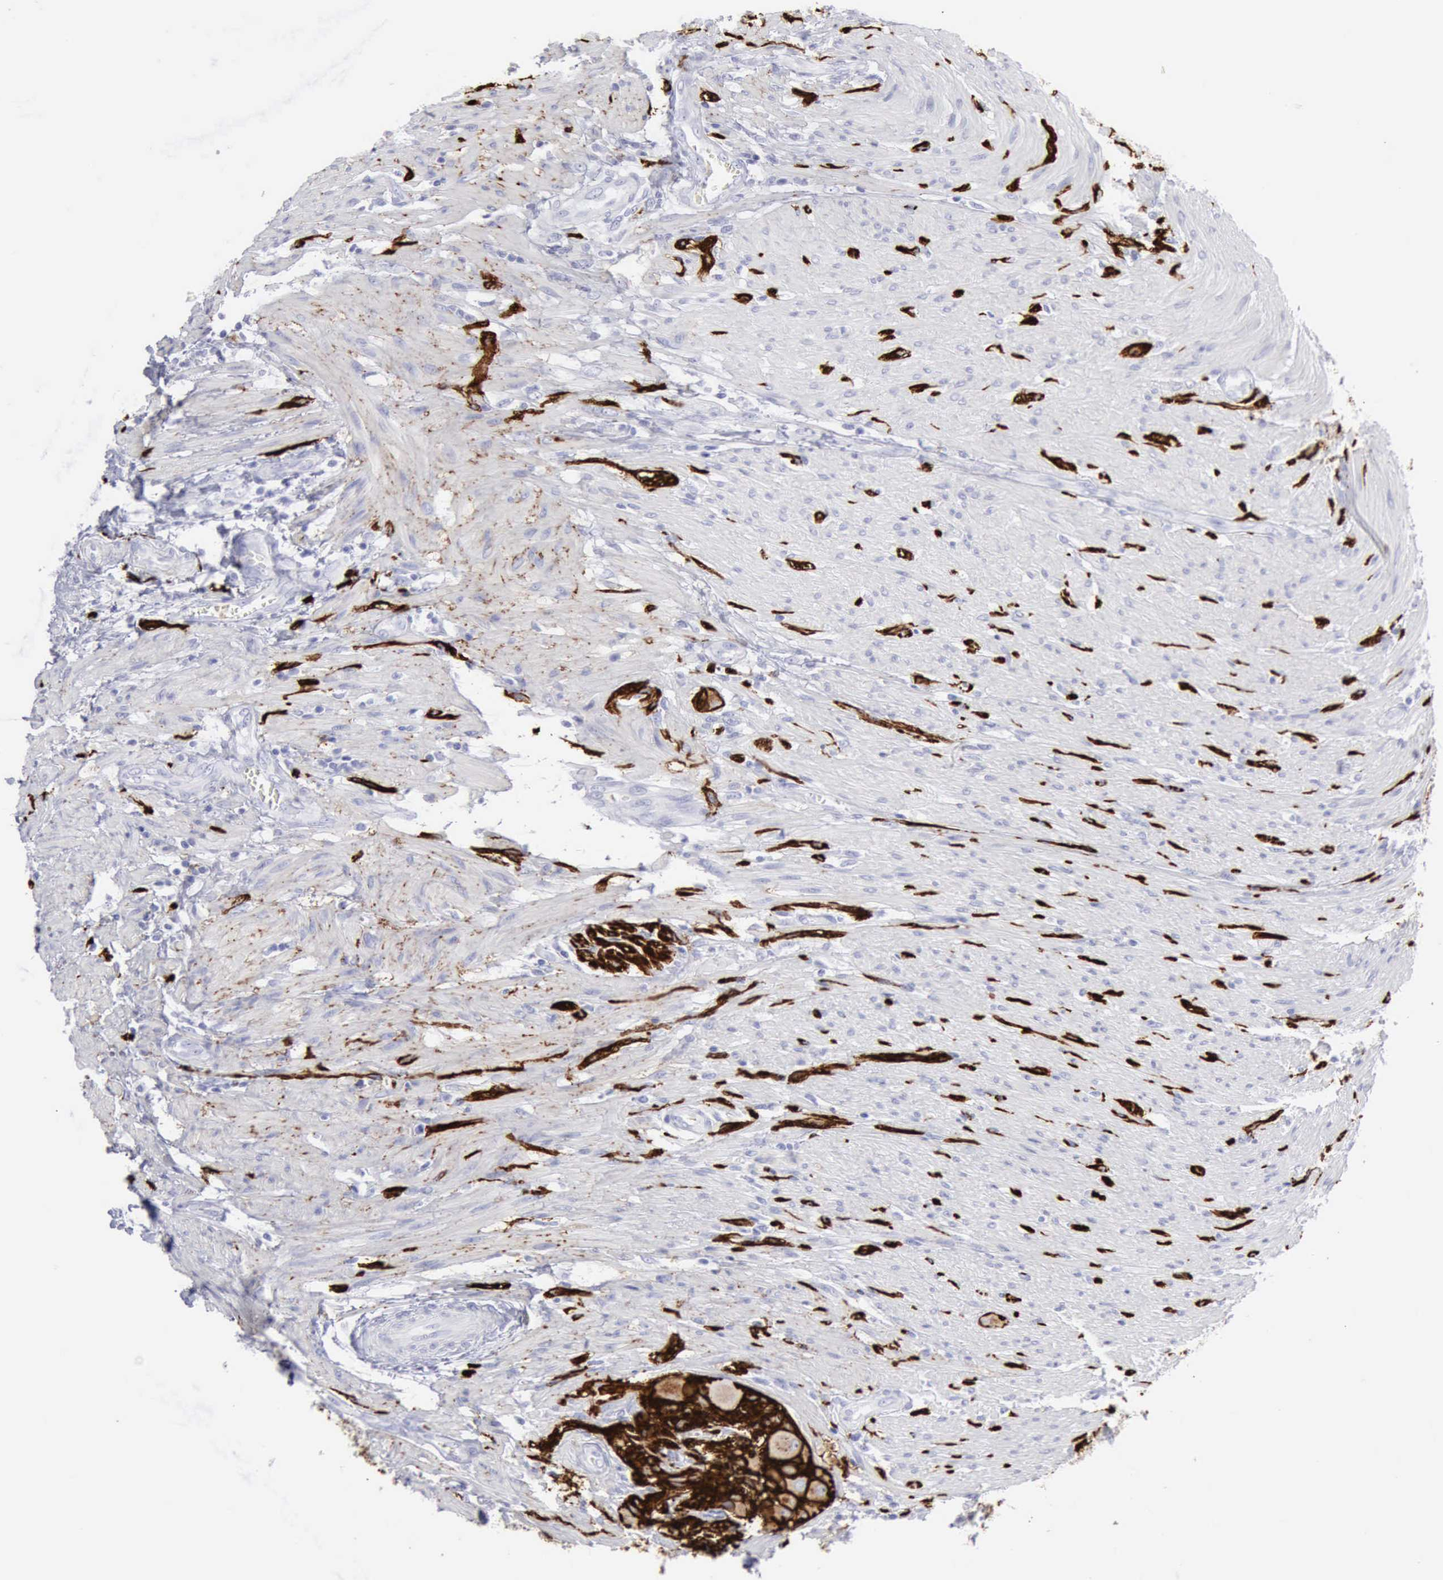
{"staining": {"intensity": "negative", "quantity": "none", "location": "none"}, "tissue": "colorectal cancer", "cell_type": "Tumor cells", "image_type": "cancer", "snomed": [{"axis": "morphology", "description": "Adenocarcinoma, NOS"}, {"axis": "topography", "description": "Colon"}], "caption": "The micrograph shows no significant positivity in tumor cells of colorectal cancer (adenocarcinoma).", "gene": "NCAM1", "patient": {"sex": "female", "age": 46}}